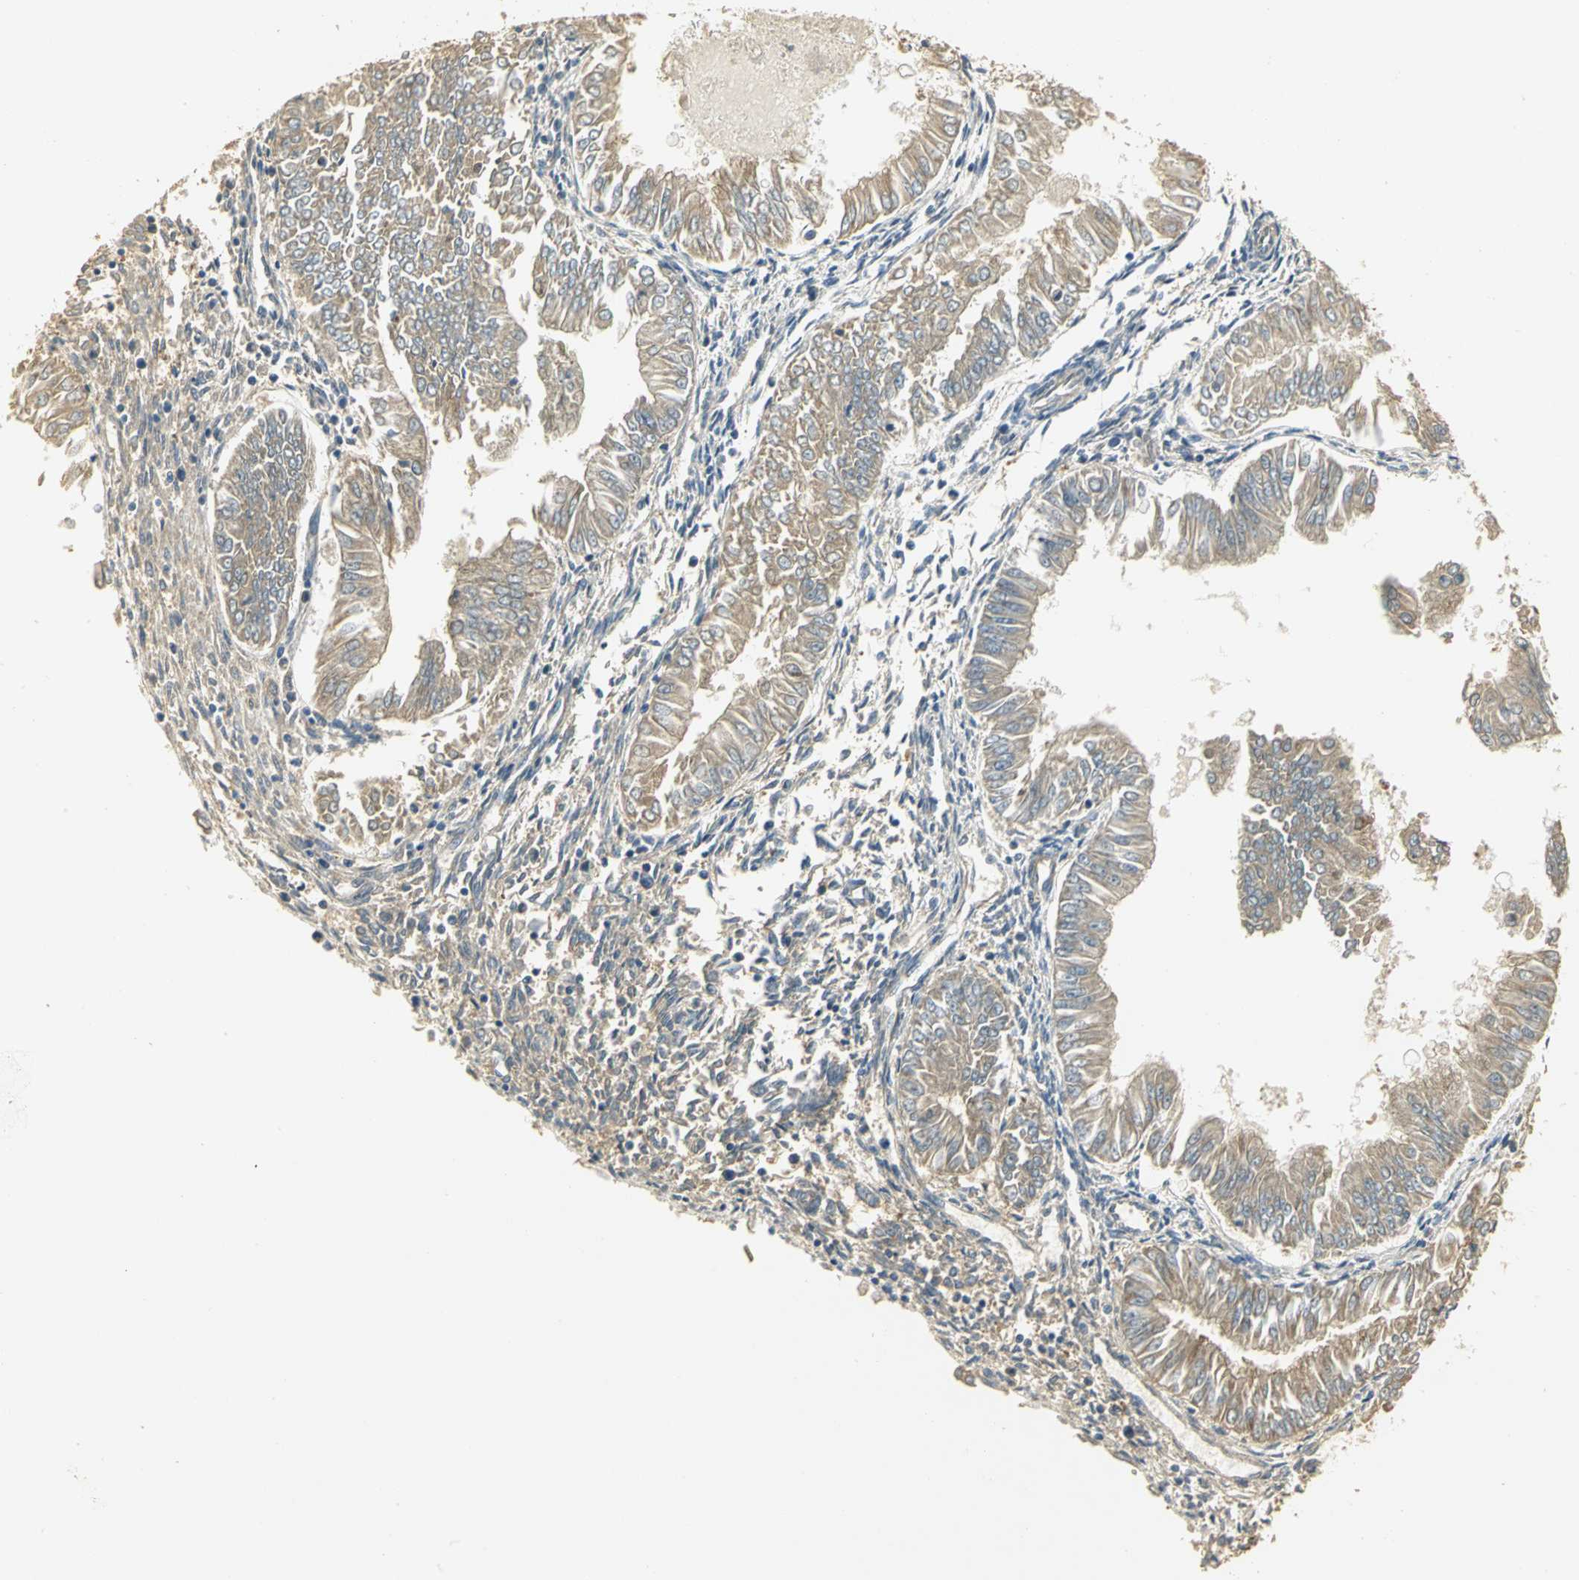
{"staining": {"intensity": "moderate", "quantity": ">75%", "location": "cytoplasmic/membranous"}, "tissue": "endometrial cancer", "cell_type": "Tumor cells", "image_type": "cancer", "snomed": [{"axis": "morphology", "description": "Adenocarcinoma, NOS"}, {"axis": "topography", "description": "Endometrium"}], "caption": "Endometrial adenocarcinoma stained with a protein marker demonstrates moderate staining in tumor cells.", "gene": "RARS1", "patient": {"sex": "female", "age": 53}}